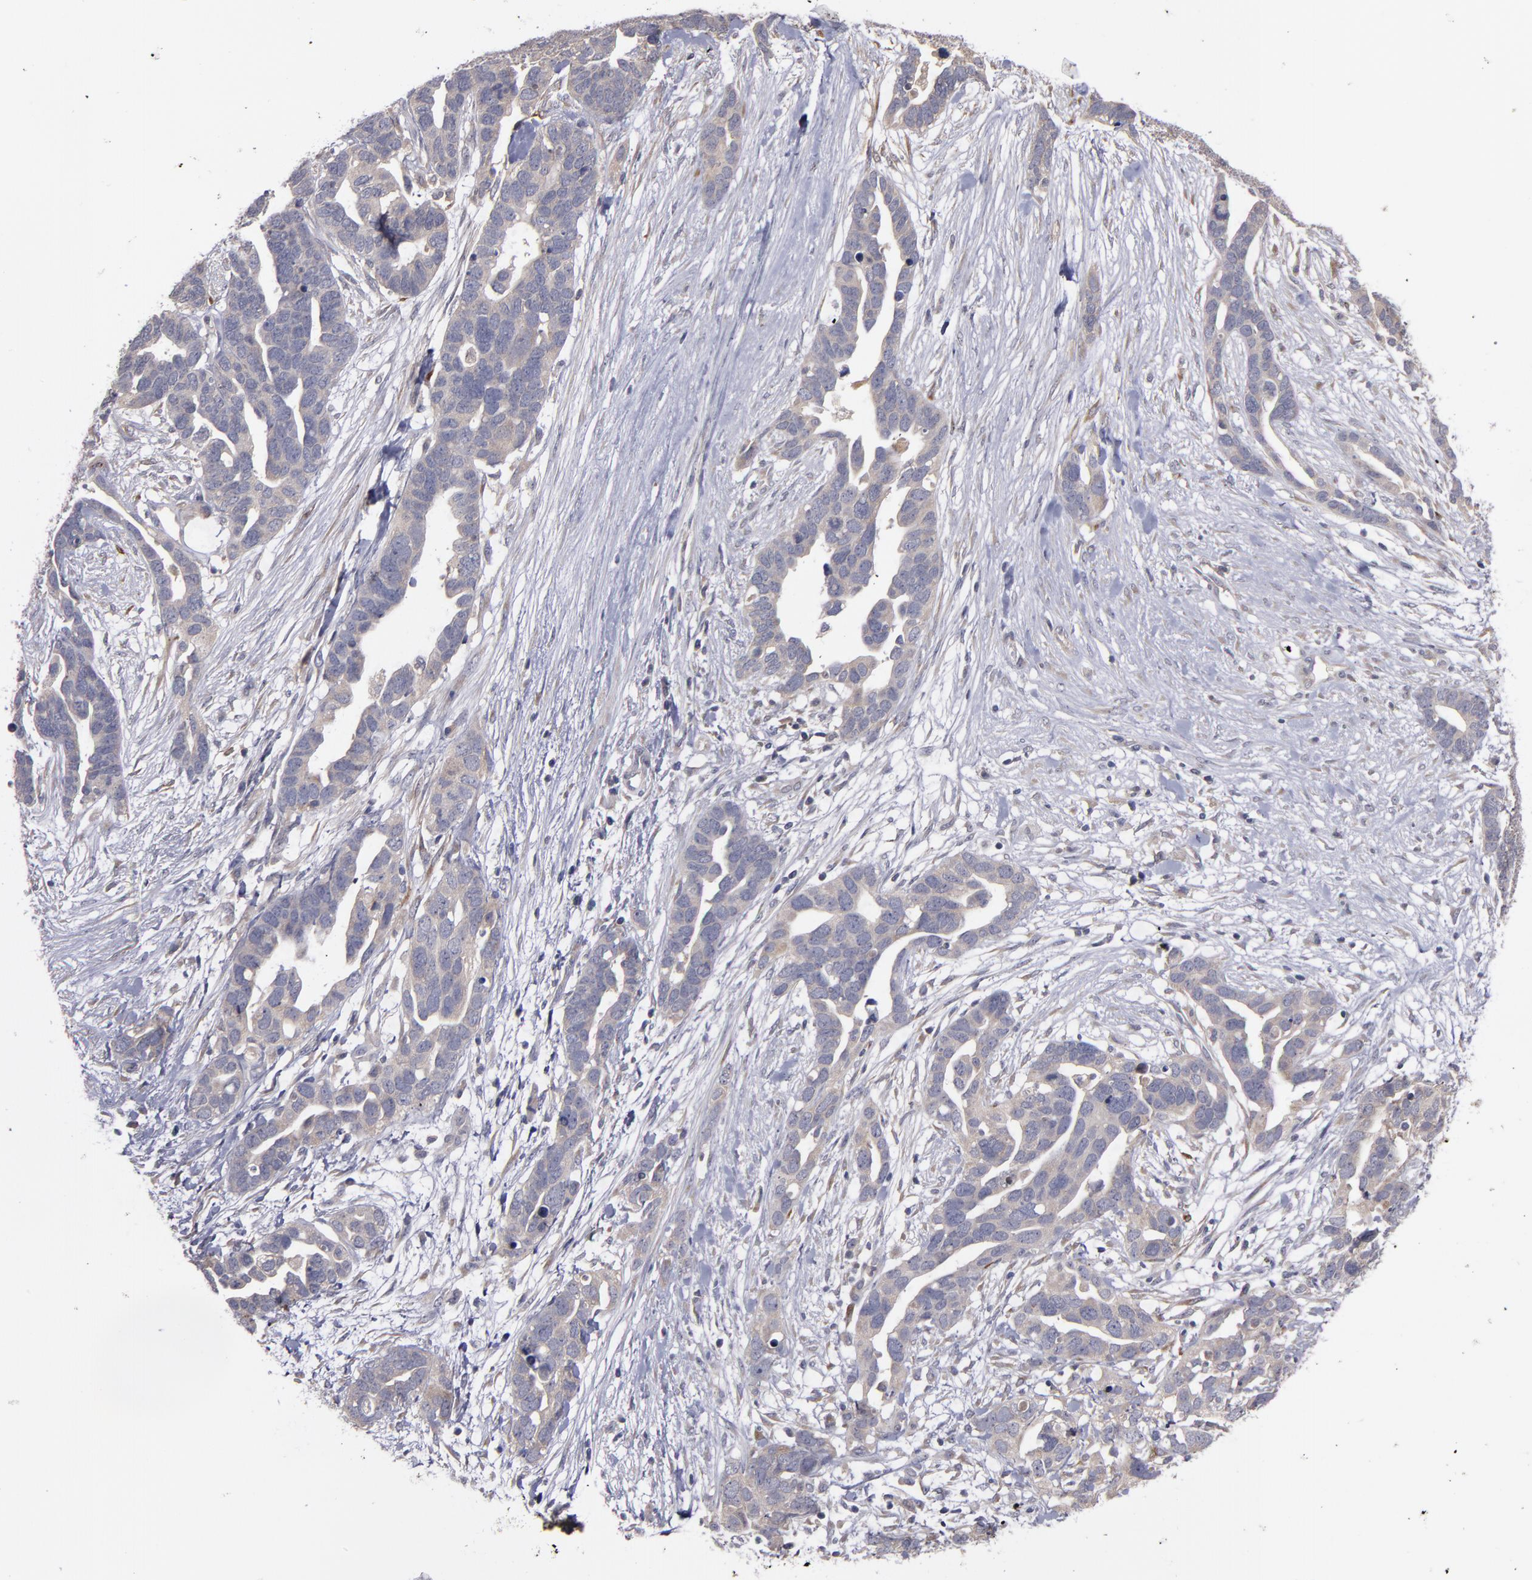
{"staining": {"intensity": "weak", "quantity": ">75%", "location": "cytoplasmic/membranous"}, "tissue": "ovarian cancer", "cell_type": "Tumor cells", "image_type": "cancer", "snomed": [{"axis": "morphology", "description": "Cystadenocarcinoma, serous, NOS"}, {"axis": "topography", "description": "Ovary"}], "caption": "This image exhibits serous cystadenocarcinoma (ovarian) stained with immunohistochemistry to label a protein in brown. The cytoplasmic/membranous of tumor cells show weak positivity for the protein. Nuclei are counter-stained blue.", "gene": "MMP11", "patient": {"sex": "female", "age": 54}}